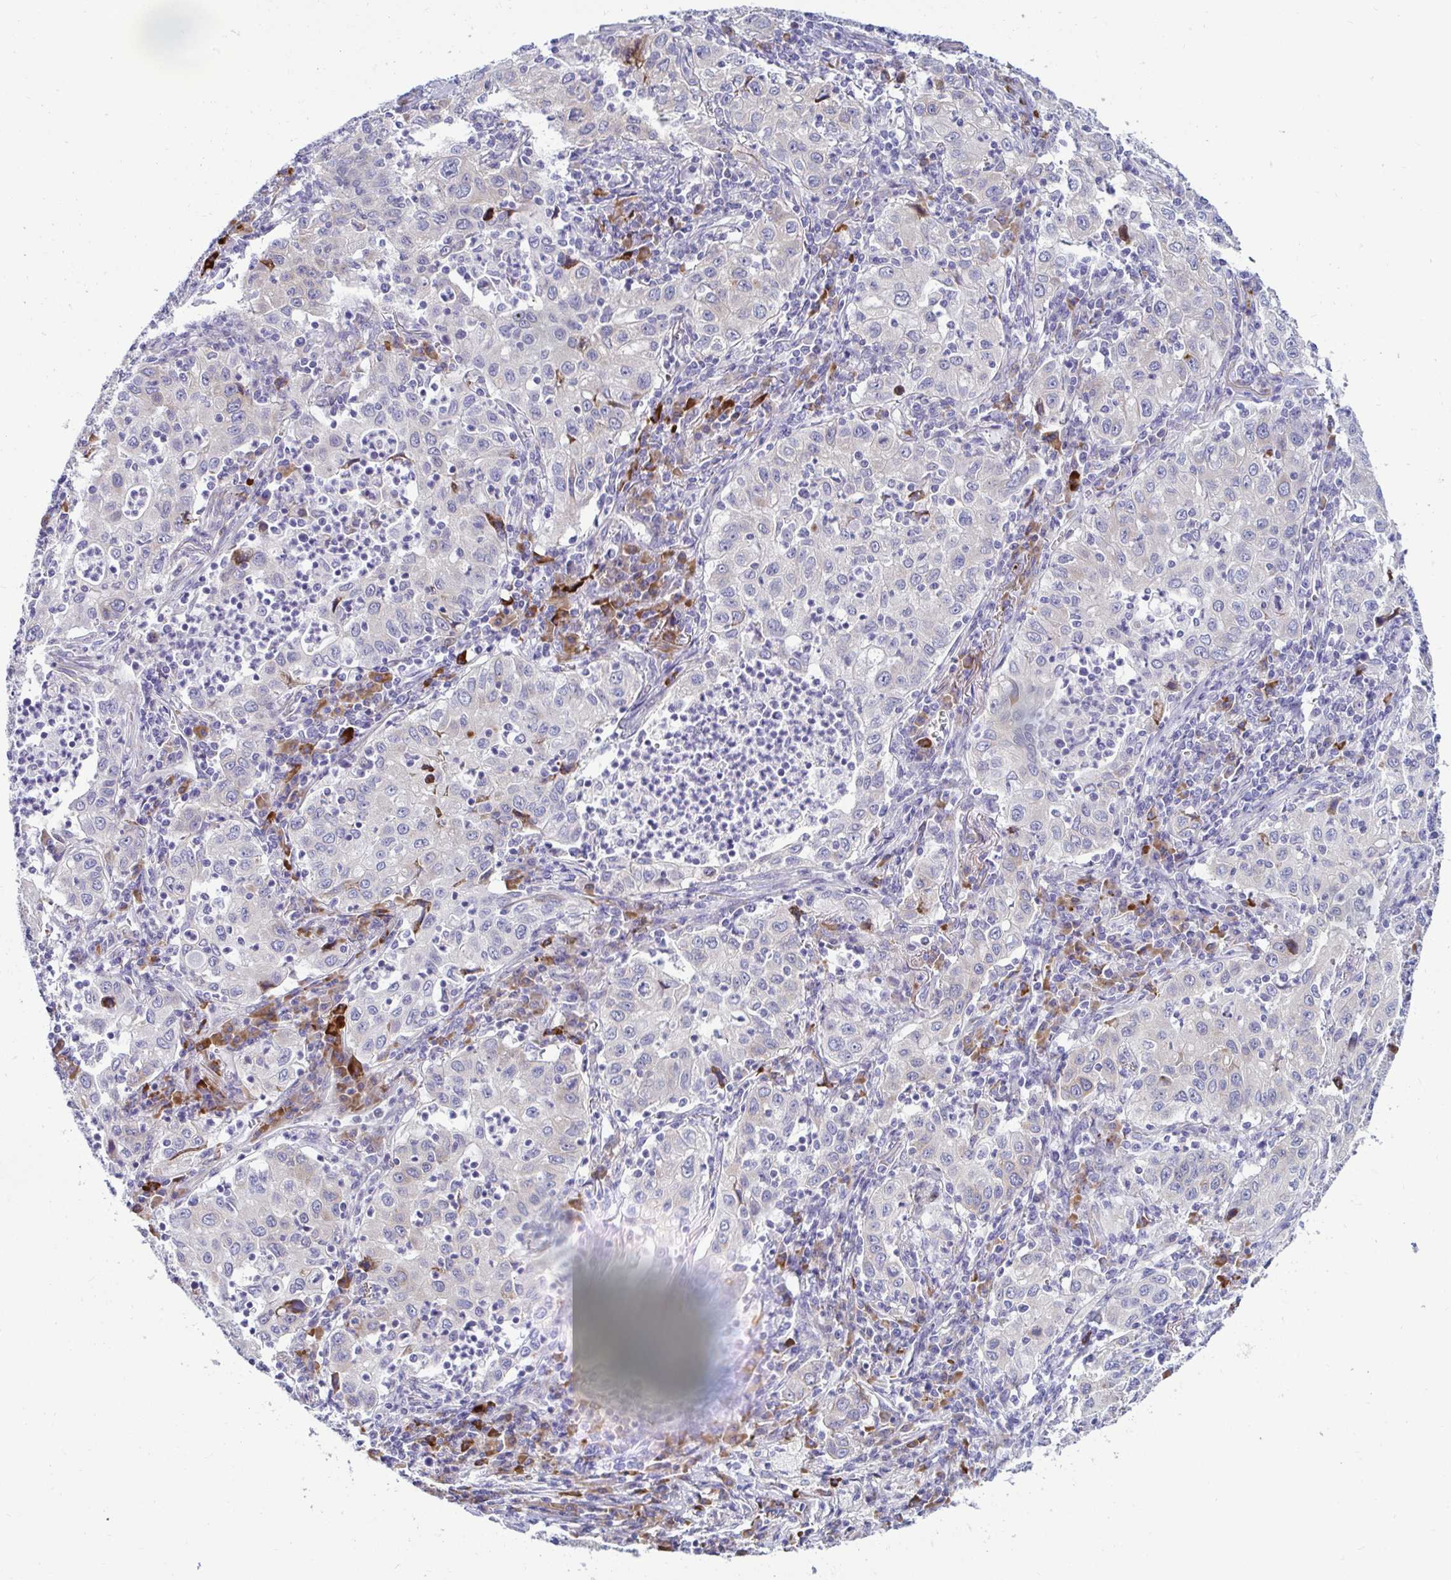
{"staining": {"intensity": "negative", "quantity": "none", "location": "none"}, "tissue": "lung cancer", "cell_type": "Tumor cells", "image_type": "cancer", "snomed": [{"axis": "morphology", "description": "Squamous cell carcinoma, NOS"}, {"axis": "topography", "description": "Lung"}], "caption": "Micrograph shows no protein expression in tumor cells of squamous cell carcinoma (lung) tissue. (Stains: DAB (3,3'-diaminobenzidine) immunohistochemistry with hematoxylin counter stain, Microscopy: brightfield microscopy at high magnification).", "gene": "TFPI2", "patient": {"sex": "male", "age": 71}}